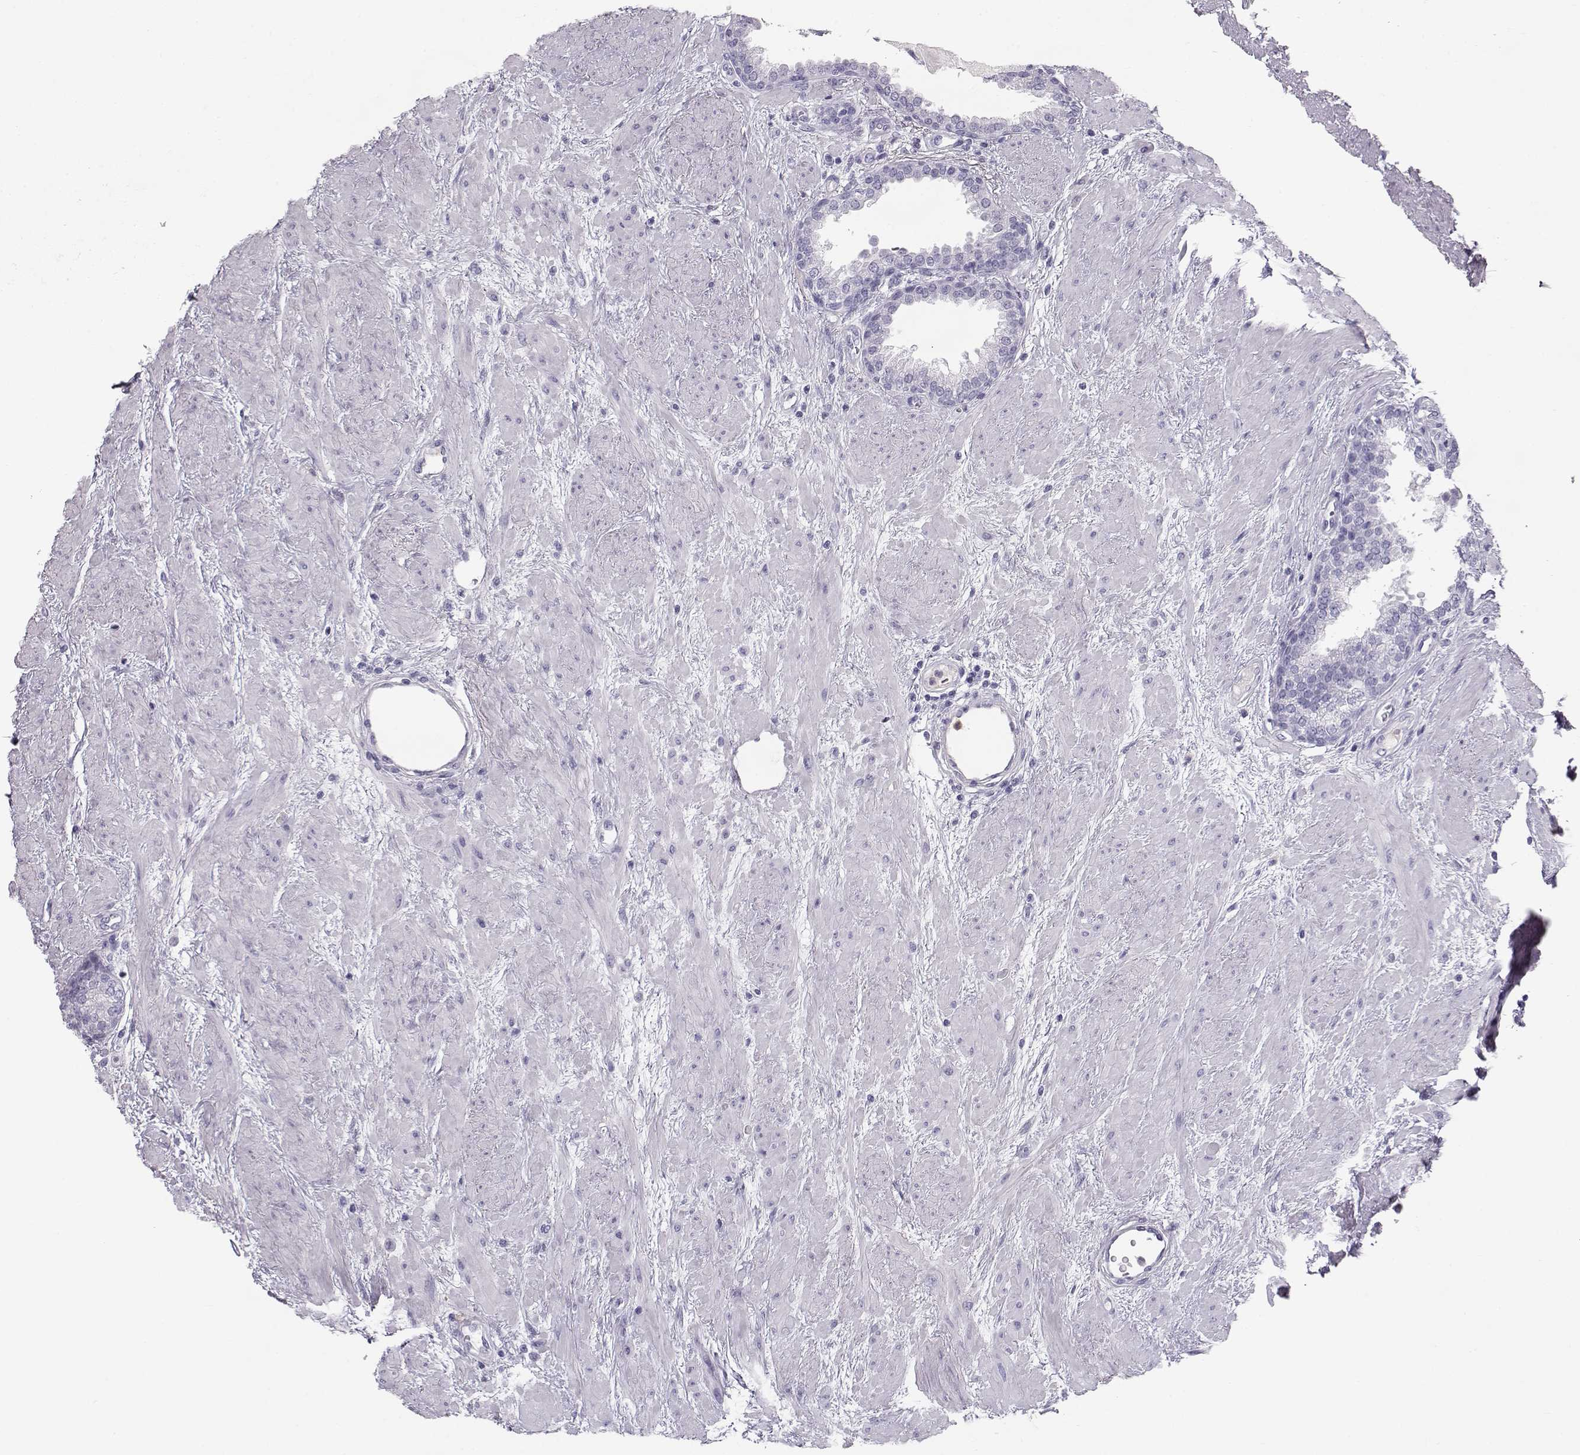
{"staining": {"intensity": "negative", "quantity": "none", "location": "none"}, "tissue": "prostate", "cell_type": "Glandular cells", "image_type": "normal", "snomed": [{"axis": "morphology", "description": "Normal tissue, NOS"}, {"axis": "topography", "description": "Prostate"}], "caption": "DAB (3,3'-diaminobenzidine) immunohistochemical staining of normal human prostate shows no significant staining in glandular cells. Brightfield microscopy of immunohistochemistry (IHC) stained with DAB (3,3'-diaminobenzidine) (brown) and hematoxylin (blue), captured at high magnification.", "gene": "MIP", "patient": {"sex": "male", "age": 51}}